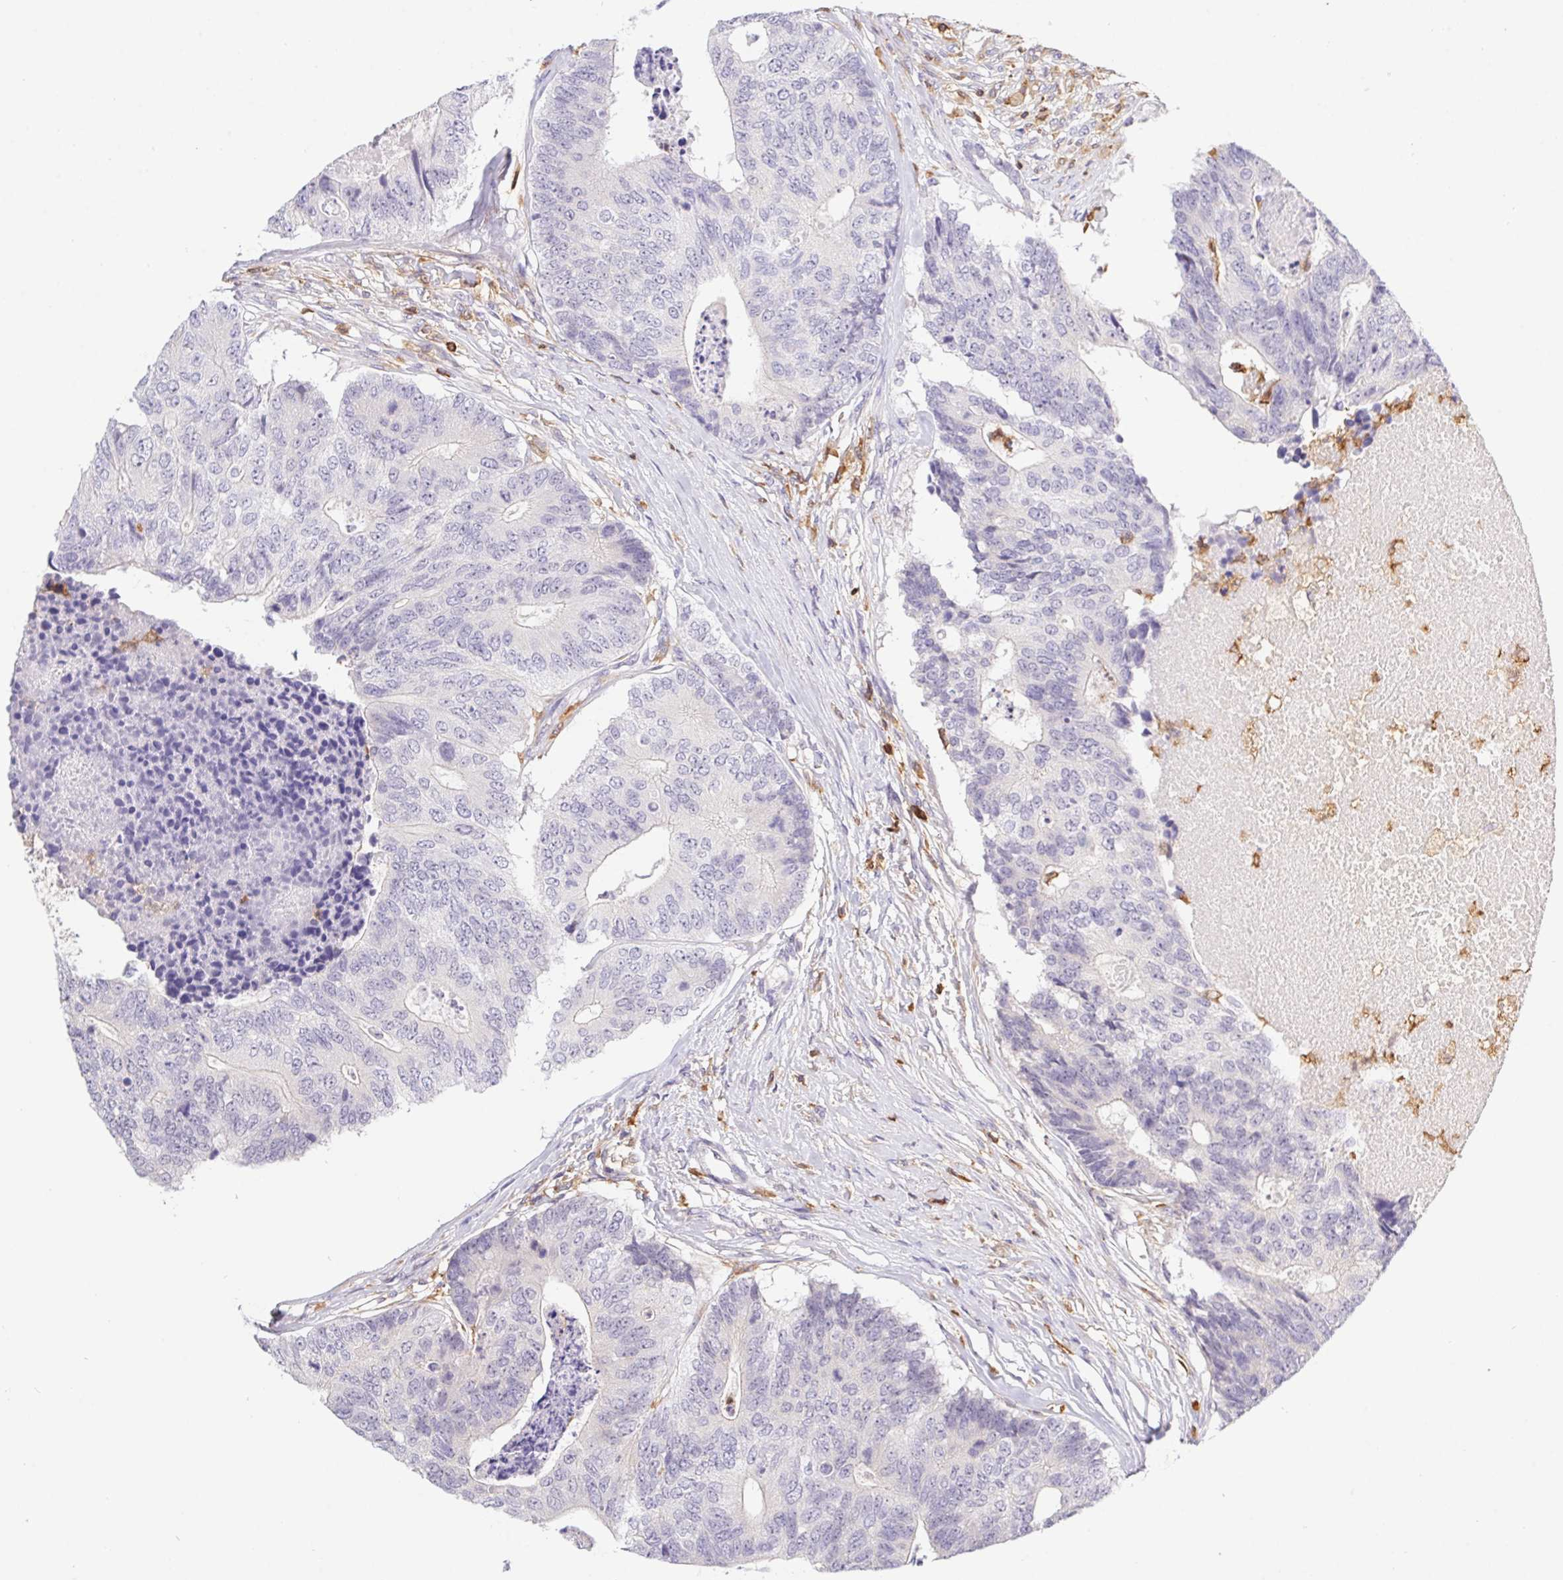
{"staining": {"intensity": "negative", "quantity": "none", "location": "none"}, "tissue": "colorectal cancer", "cell_type": "Tumor cells", "image_type": "cancer", "snomed": [{"axis": "morphology", "description": "Adenocarcinoma, NOS"}, {"axis": "topography", "description": "Colon"}], "caption": "Tumor cells are negative for brown protein staining in colorectal cancer (adenocarcinoma). (DAB (3,3'-diaminobenzidine) IHC with hematoxylin counter stain).", "gene": "APBB1IP", "patient": {"sex": "female", "age": 67}}